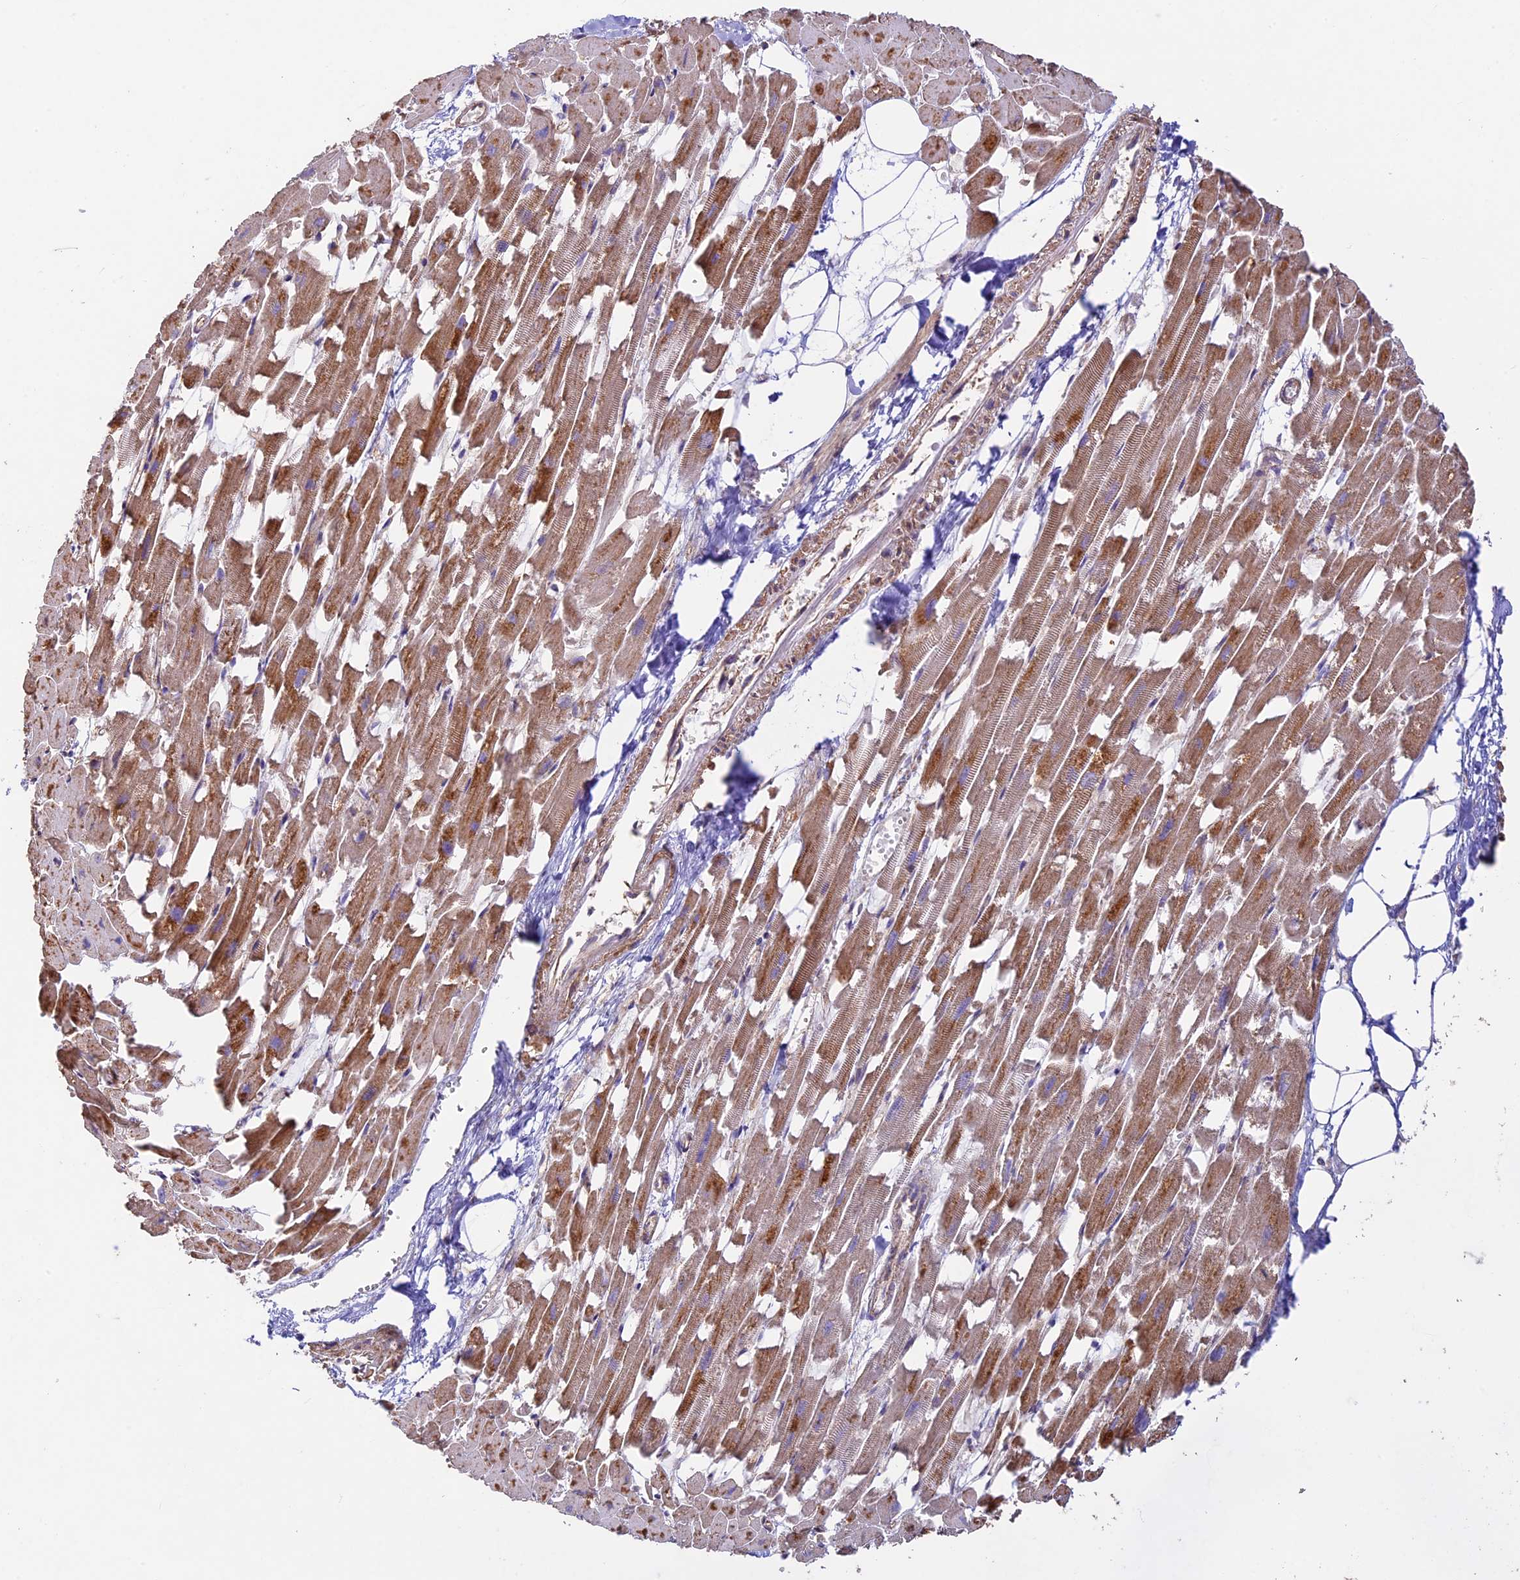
{"staining": {"intensity": "strong", "quantity": "25%-75%", "location": "cytoplasmic/membranous"}, "tissue": "heart muscle", "cell_type": "Cardiomyocytes", "image_type": "normal", "snomed": [{"axis": "morphology", "description": "Normal tissue, NOS"}, {"axis": "topography", "description": "Heart"}], "caption": "Heart muscle stained with IHC shows strong cytoplasmic/membranous staining in about 25%-75% of cardiomyocytes. (Brightfield microscopy of DAB IHC at high magnification).", "gene": "BCAS4", "patient": {"sex": "female", "age": 64}}